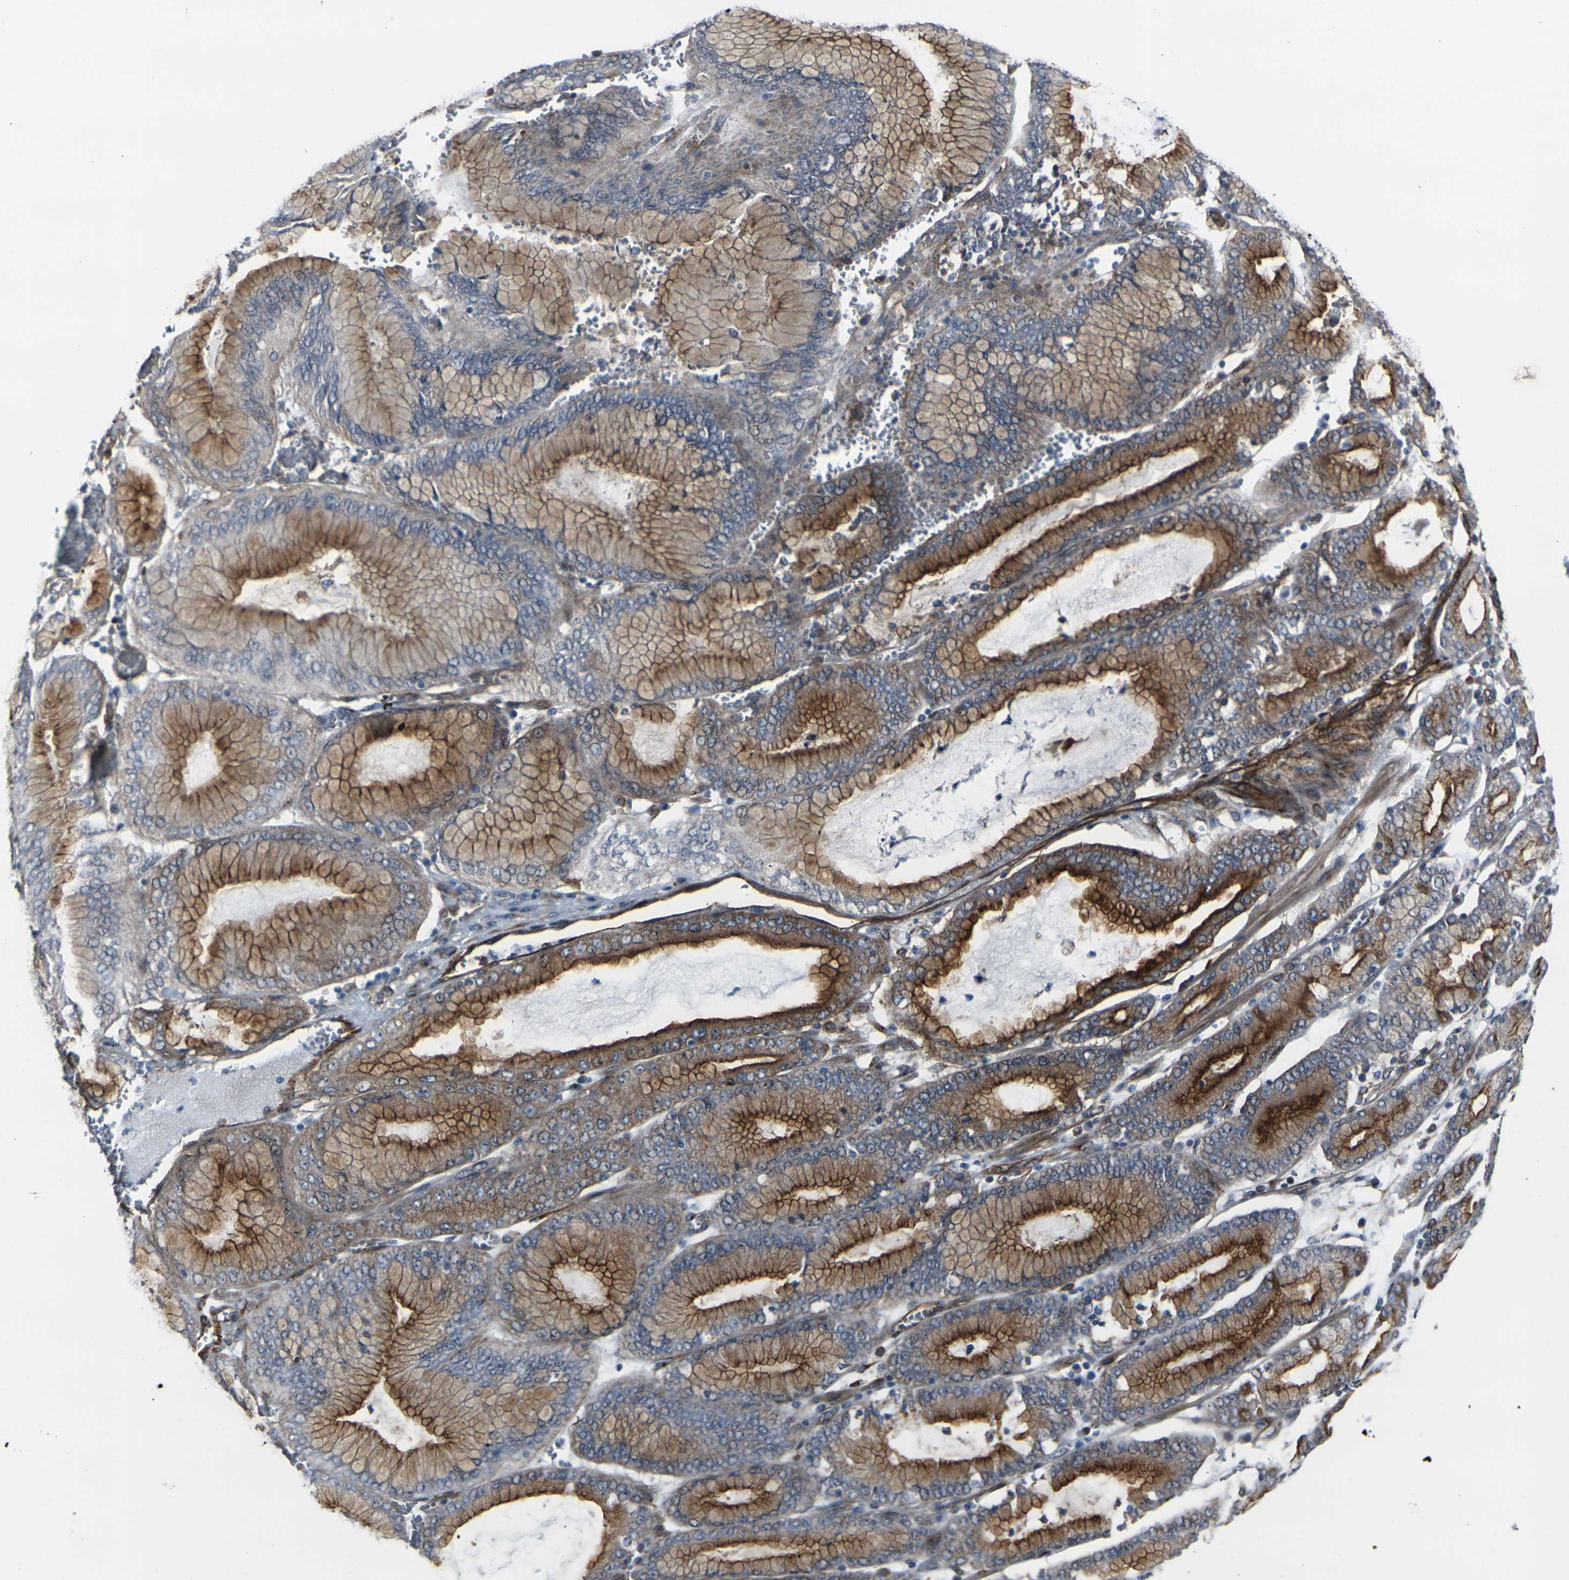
{"staining": {"intensity": "strong", "quantity": ">75%", "location": "cytoplasmic/membranous"}, "tissue": "stomach cancer", "cell_type": "Tumor cells", "image_type": "cancer", "snomed": [{"axis": "morphology", "description": "Normal tissue, NOS"}, {"axis": "morphology", "description": "Adenocarcinoma, NOS"}, {"axis": "topography", "description": "Stomach, upper"}, {"axis": "topography", "description": "Stomach"}], "caption": "A high amount of strong cytoplasmic/membranous staining is seen in about >75% of tumor cells in stomach adenocarcinoma tissue.", "gene": "MYOF", "patient": {"sex": "male", "age": 76}}